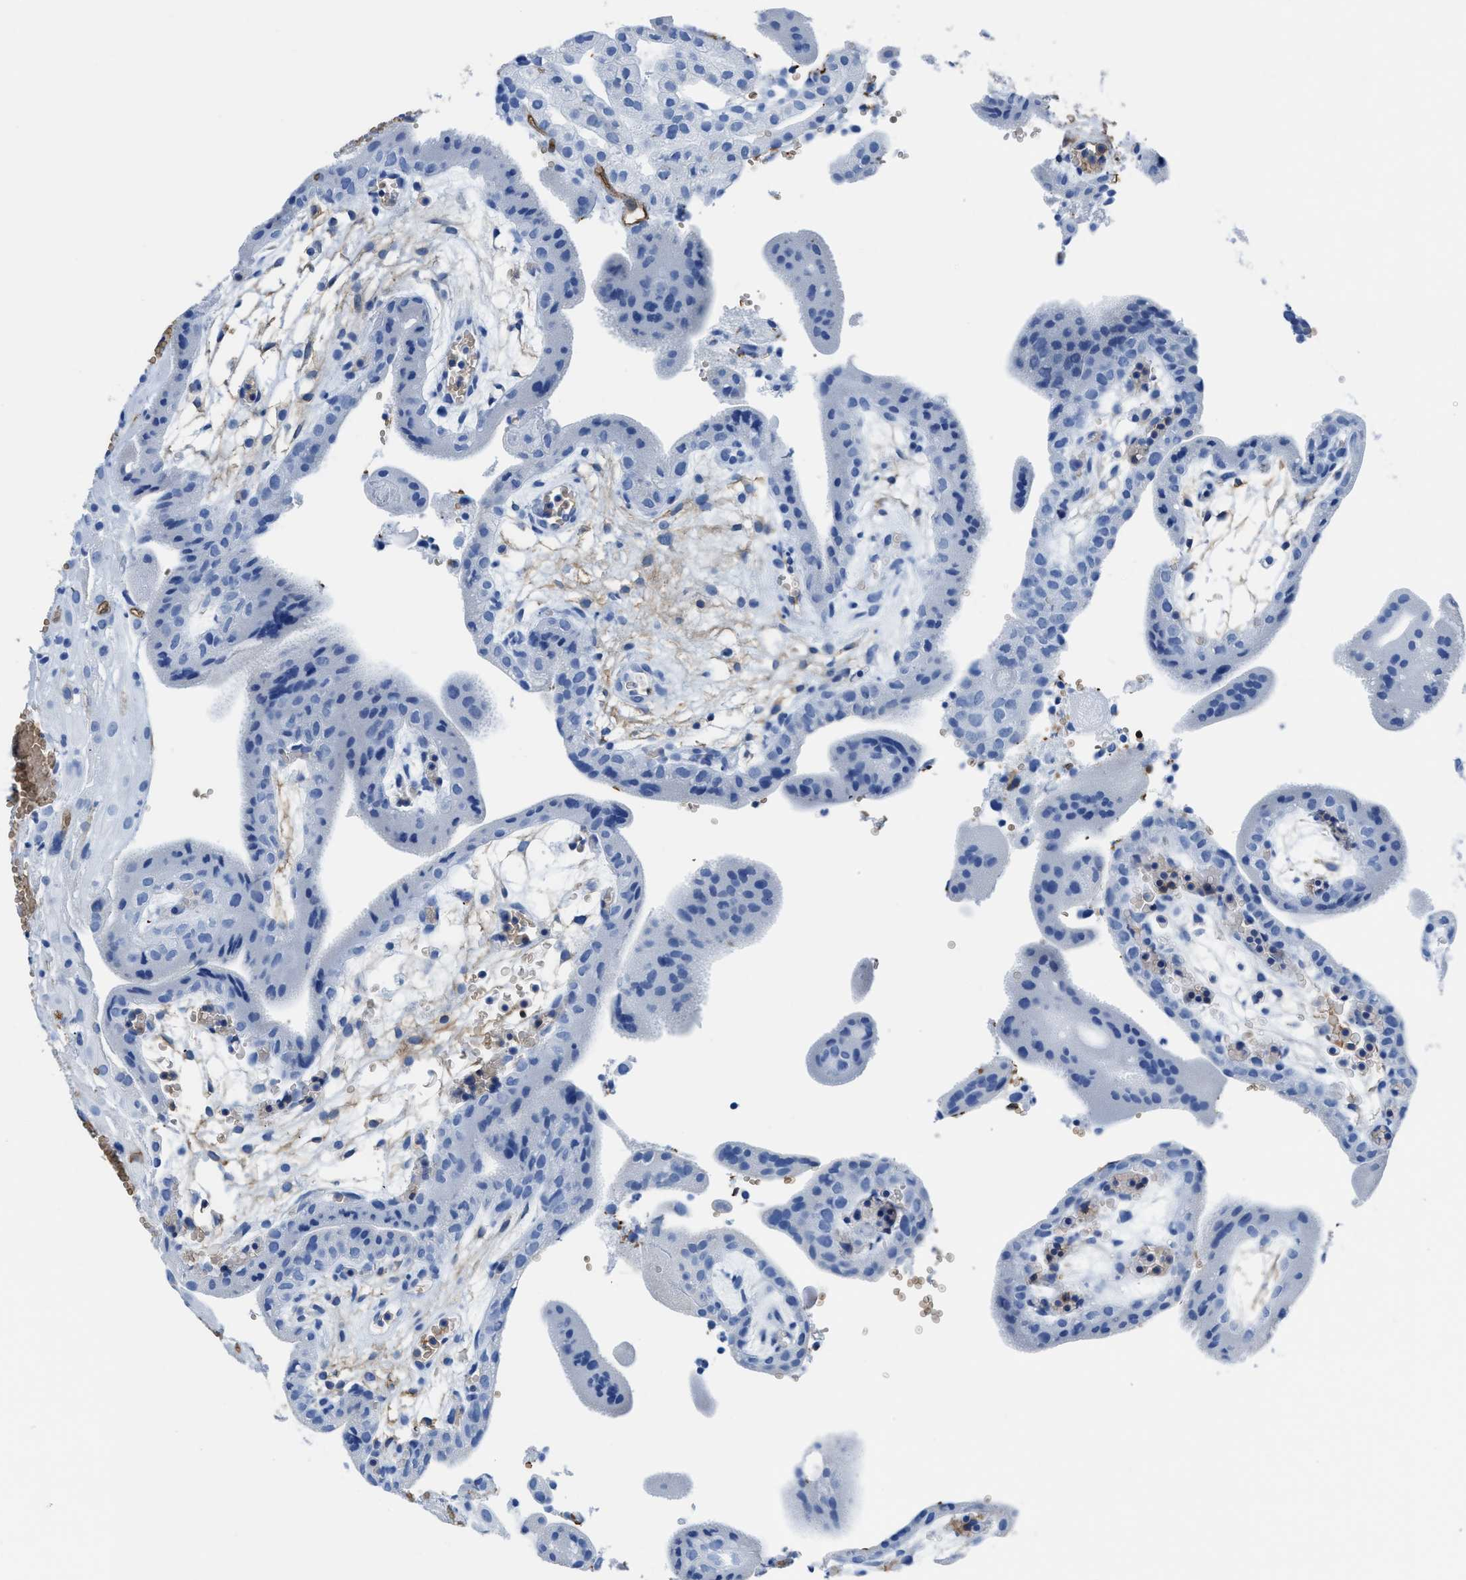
{"staining": {"intensity": "negative", "quantity": "none", "location": "none"}, "tissue": "placenta", "cell_type": "Trophoblastic cells", "image_type": "normal", "snomed": [{"axis": "morphology", "description": "Normal tissue, NOS"}, {"axis": "topography", "description": "Placenta"}], "caption": "Normal placenta was stained to show a protein in brown. There is no significant expression in trophoblastic cells.", "gene": "AQP1", "patient": {"sex": "female", "age": 18}}